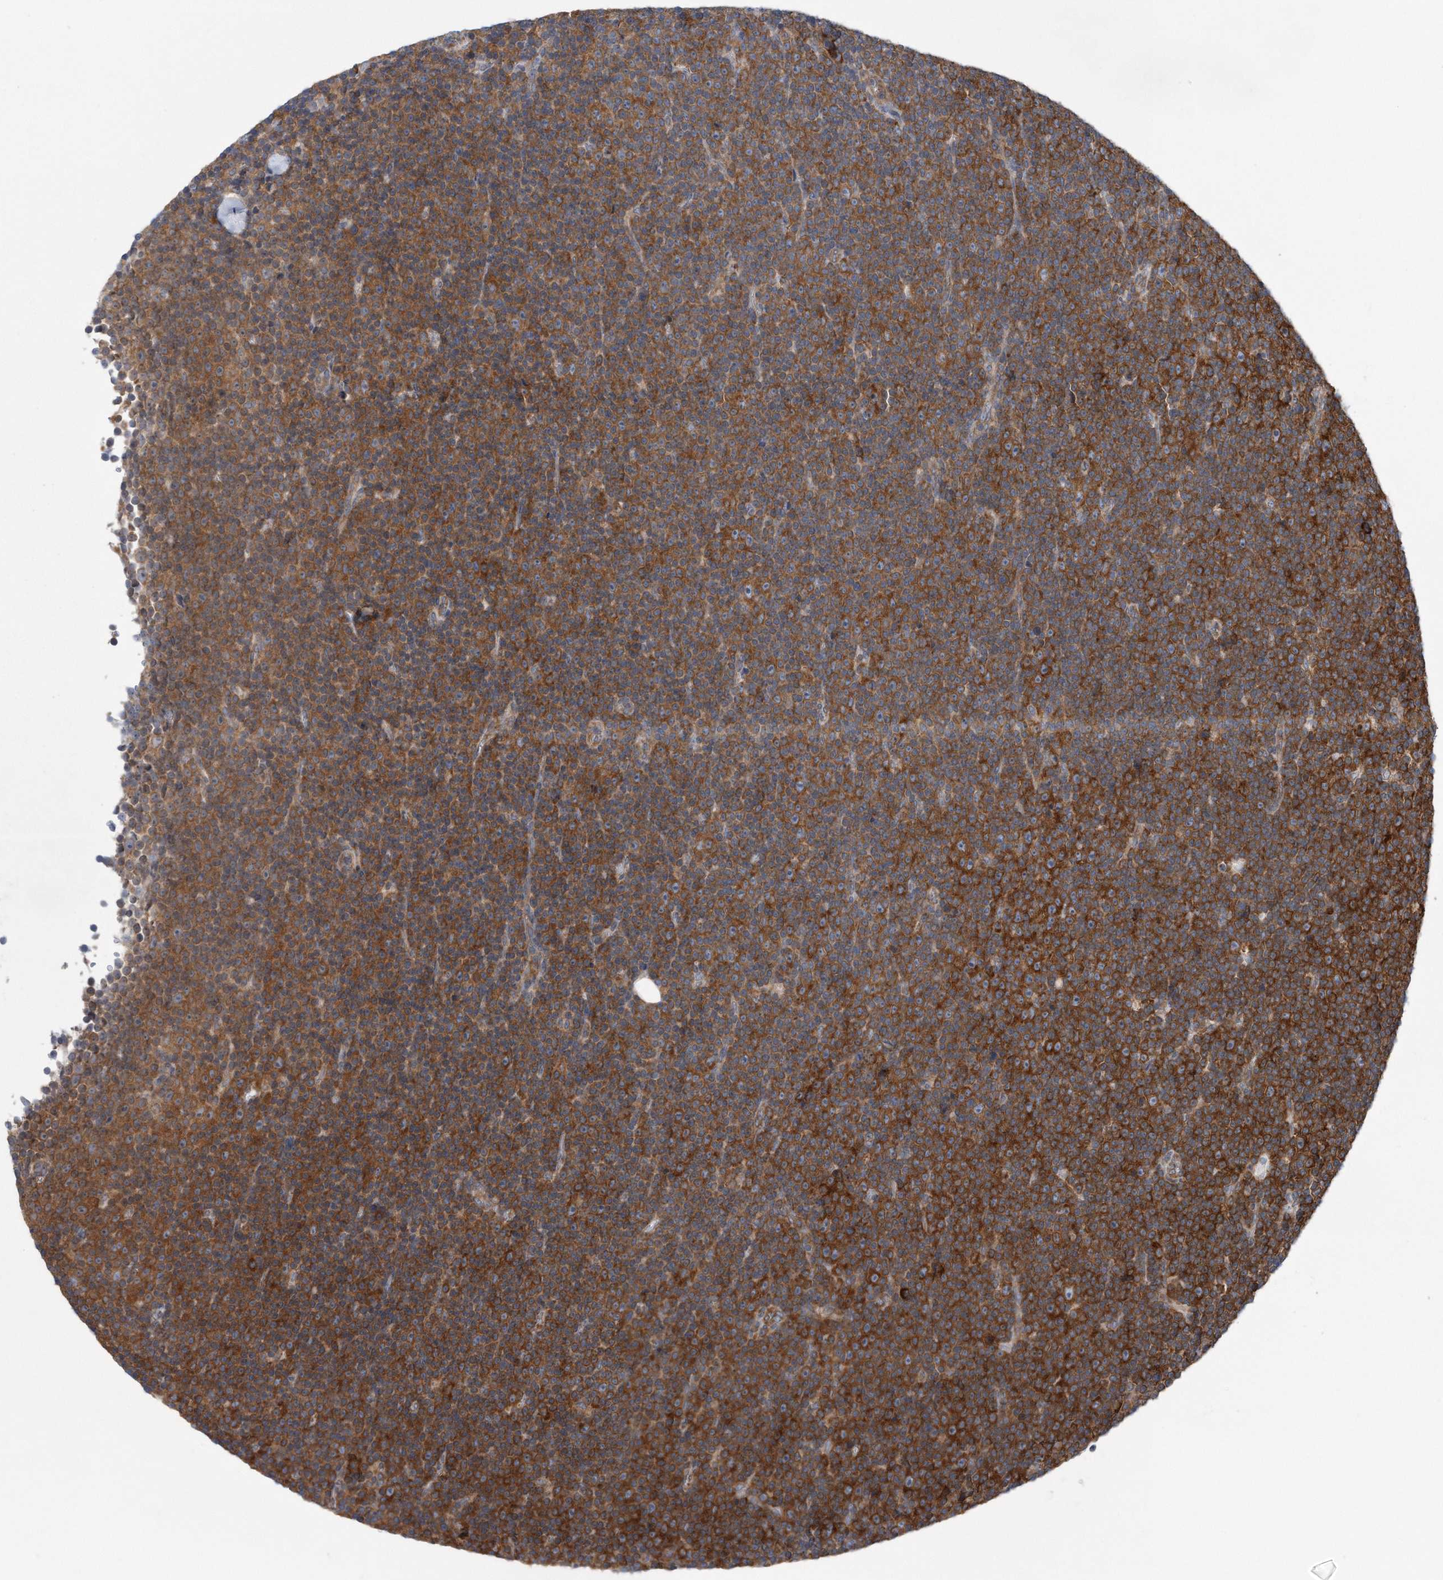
{"staining": {"intensity": "strong", "quantity": ">75%", "location": "cytoplasmic/membranous"}, "tissue": "lymphoma", "cell_type": "Tumor cells", "image_type": "cancer", "snomed": [{"axis": "morphology", "description": "Malignant lymphoma, non-Hodgkin's type, Low grade"}, {"axis": "topography", "description": "Lymph node"}], "caption": "Immunohistochemical staining of malignant lymphoma, non-Hodgkin's type (low-grade) displays high levels of strong cytoplasmic/membranous expression in about >75% of tumor cells.", "gene": "RPL26L1", "patient": {"sex": "female", "age": 67}}